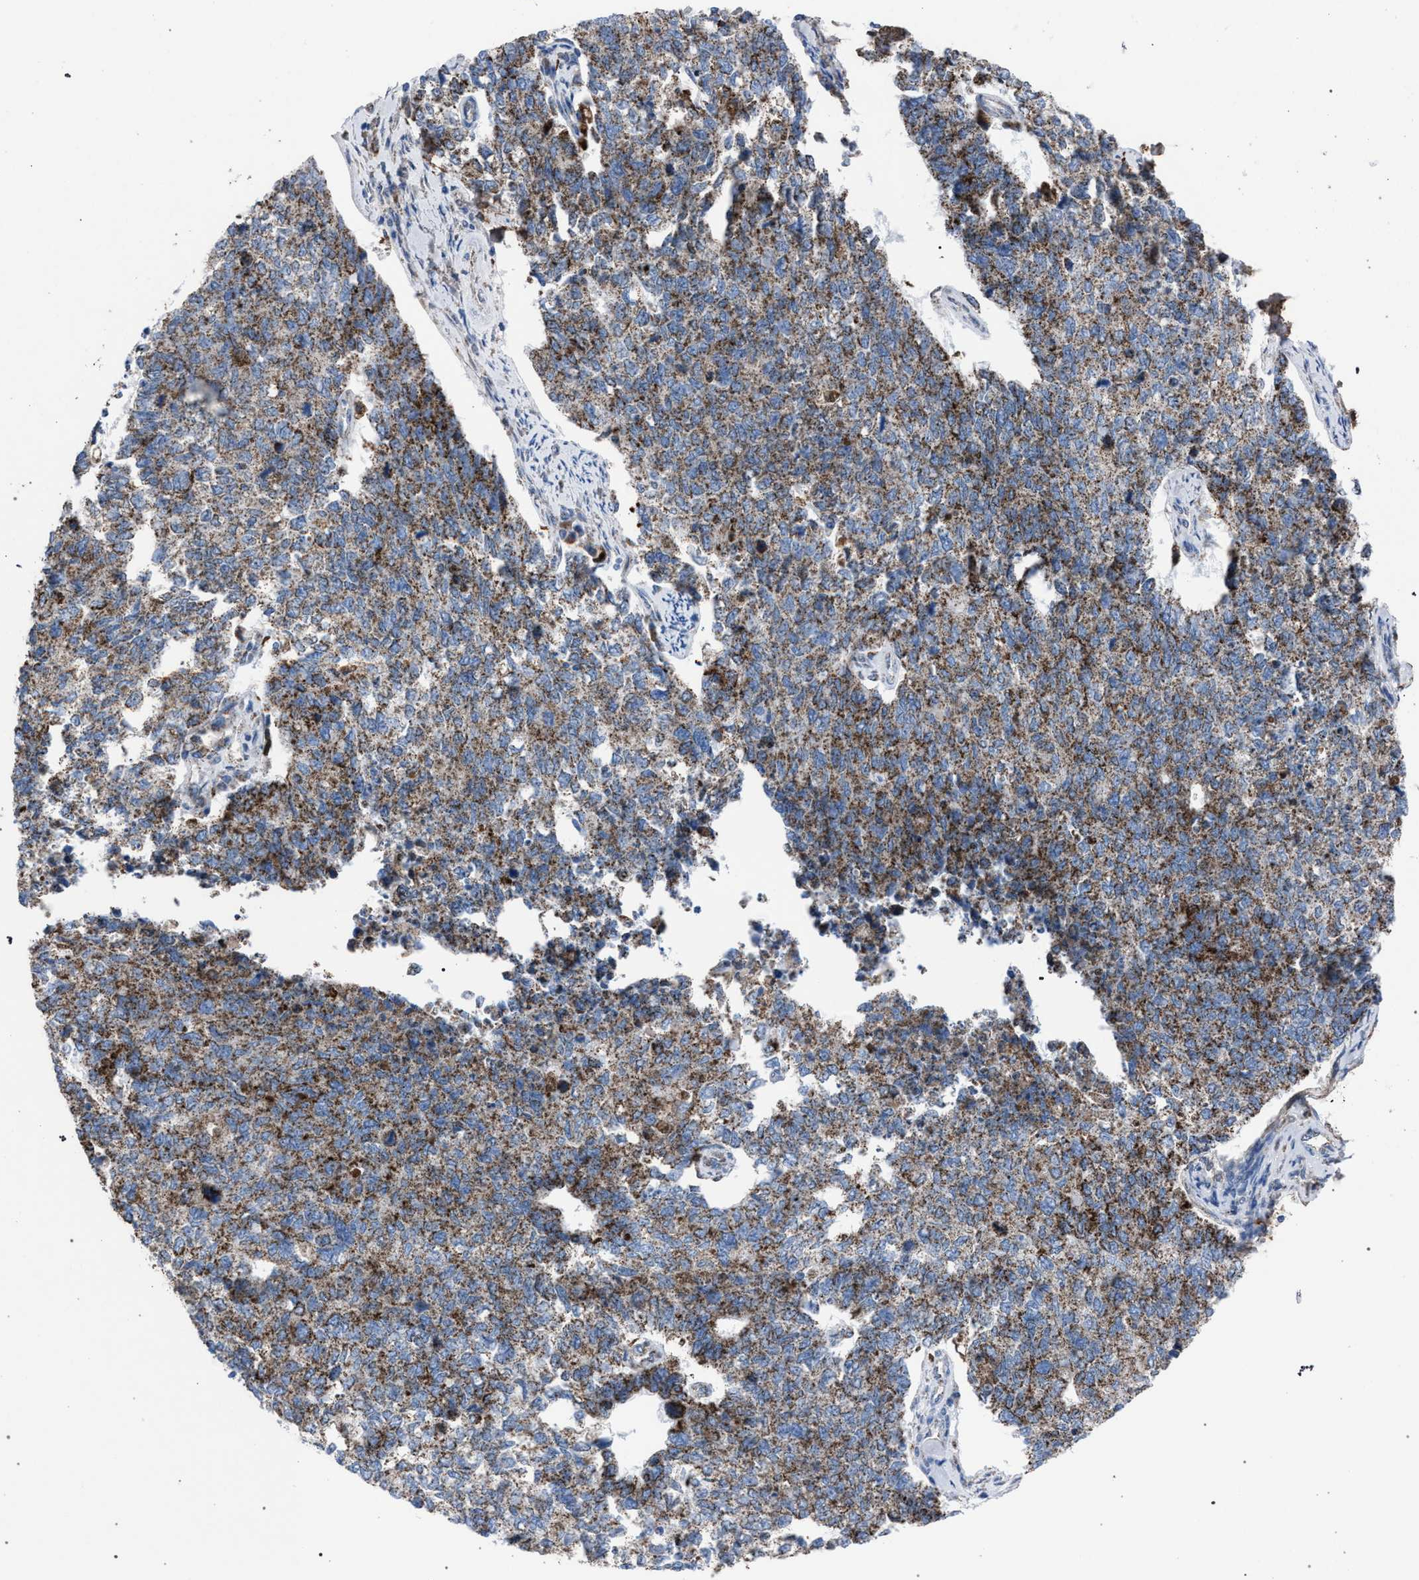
{"staining": {"intensity": "moderate", "quantity": ">75%", "location": "cytoplasmic/membranous"}, "tissue": "cervical cancer", "cell_type": "Tumor cells", "image_type": "cancer", "snomed": [{"axis": "morphology", "description": "Squamous cell carcinoma, NOS"}, {"axis": "topography", "description": "Cervix"}], "caption": "Tumor cells exhibit moderate cytoplasmic/membranous positivity in approximately >75% of cells in cervical squamous cell carcinoma. (IHC, brightfield microscopy, high magnification).", "gene": "HSD17B4", "patient": {"sex": "female", "age": 63}}